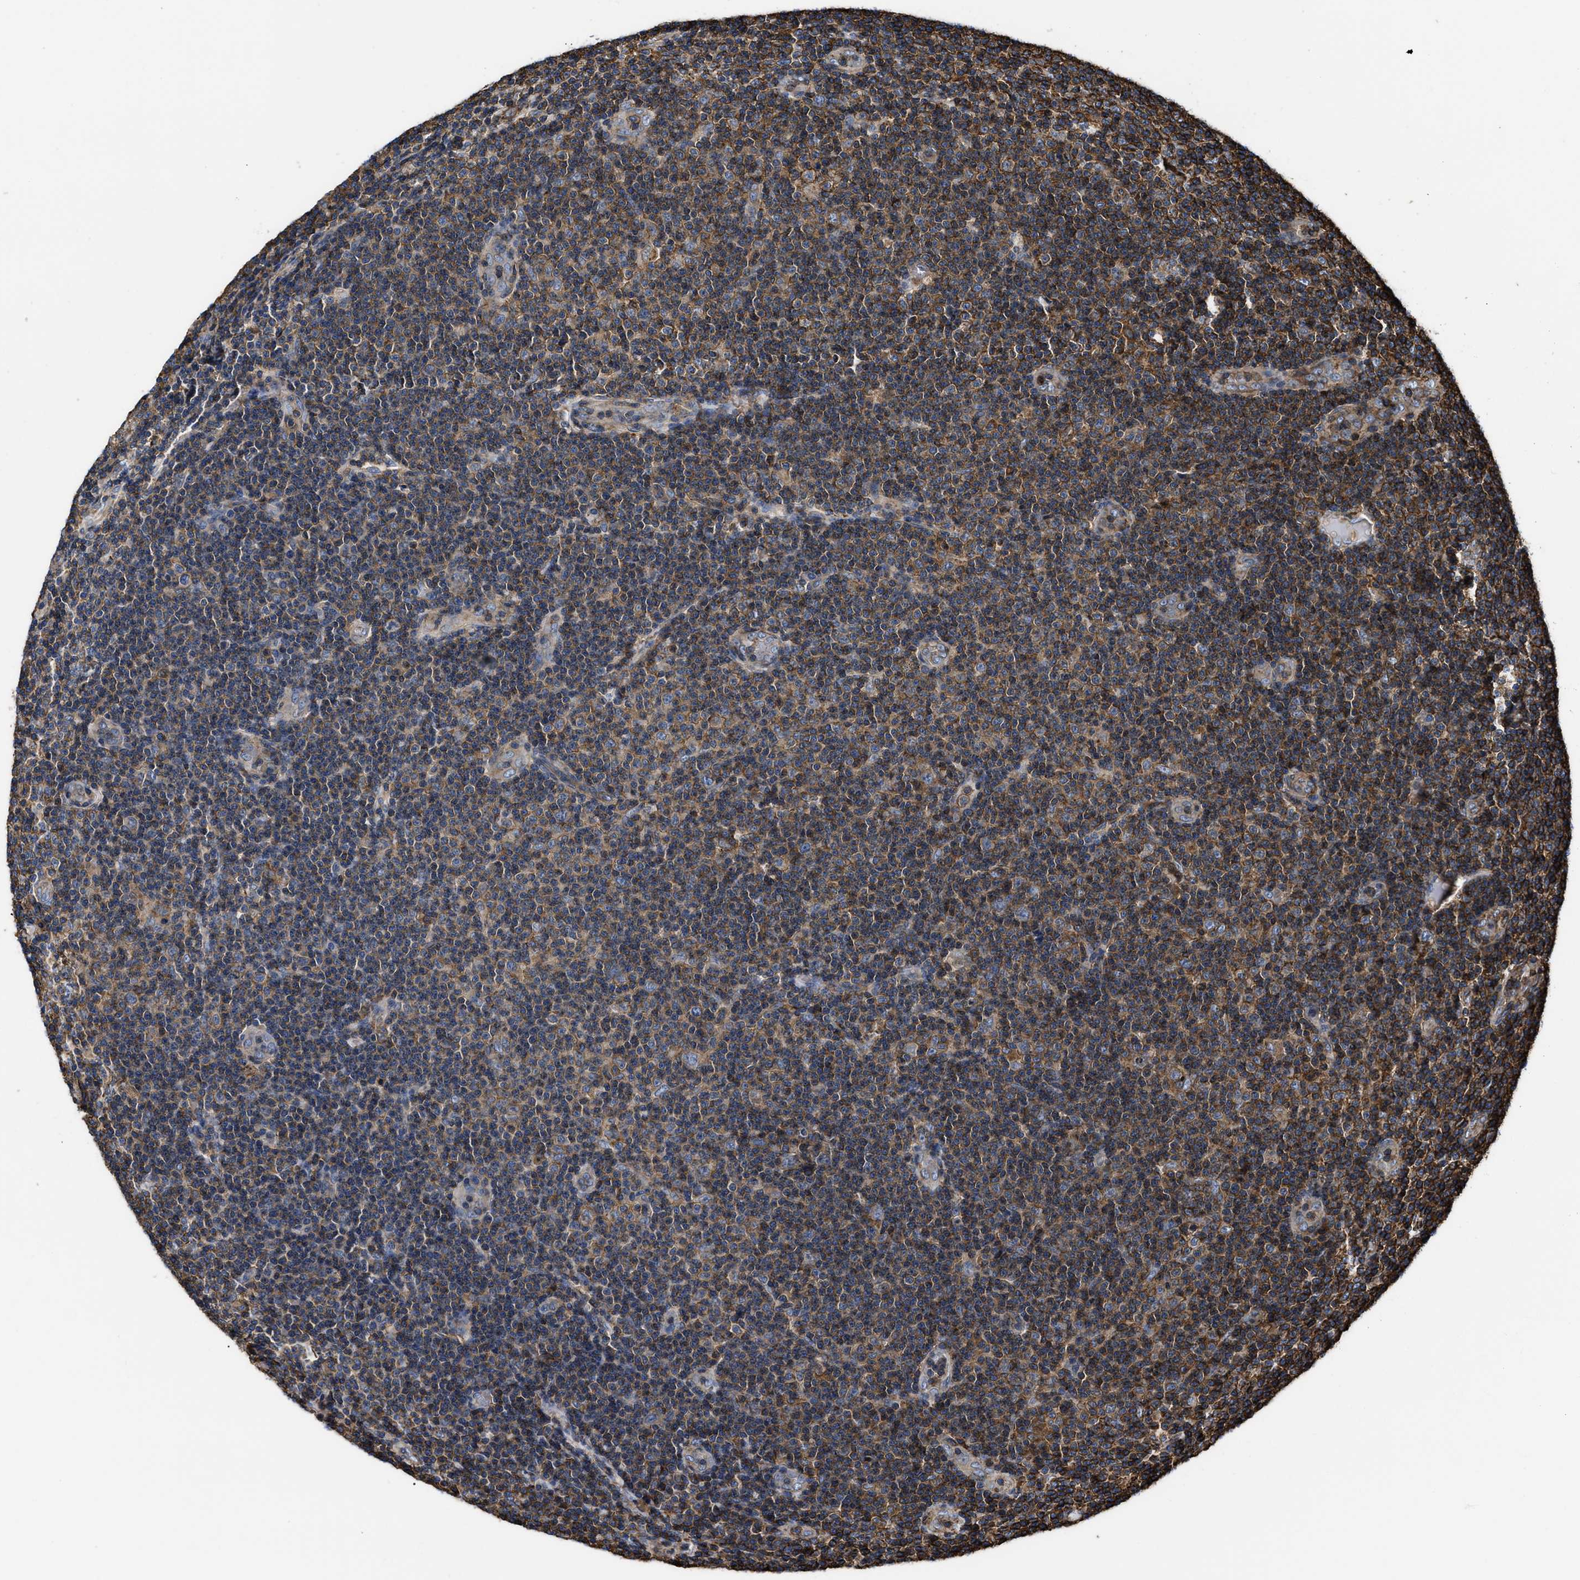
{"staining": {"intensity": "moderate", "quantity": ">75%", "location": "cytoplasmic/membranous"}, "tissue": "lymphoma", "cell_type": "Tumor cells", "image_type": "cancer", "snomed": [{"axis": "morphology", "description": "Malignant lymphoma, non-Hodgkin's type, Low grade"}, {"axis": "topography", "description": "Lymph node"}], "caption": "Tumor cells exhibit moderate cytoplasmic/membranous positivity in approximately >75% of cells in lymphoma. (DAB (3,3'-diaminobenzidine) IHC, brown staining for protein, blue staining for nuclei).", "gene": "SCUBE2", "patient": {"sex": "male", "age": 83}}